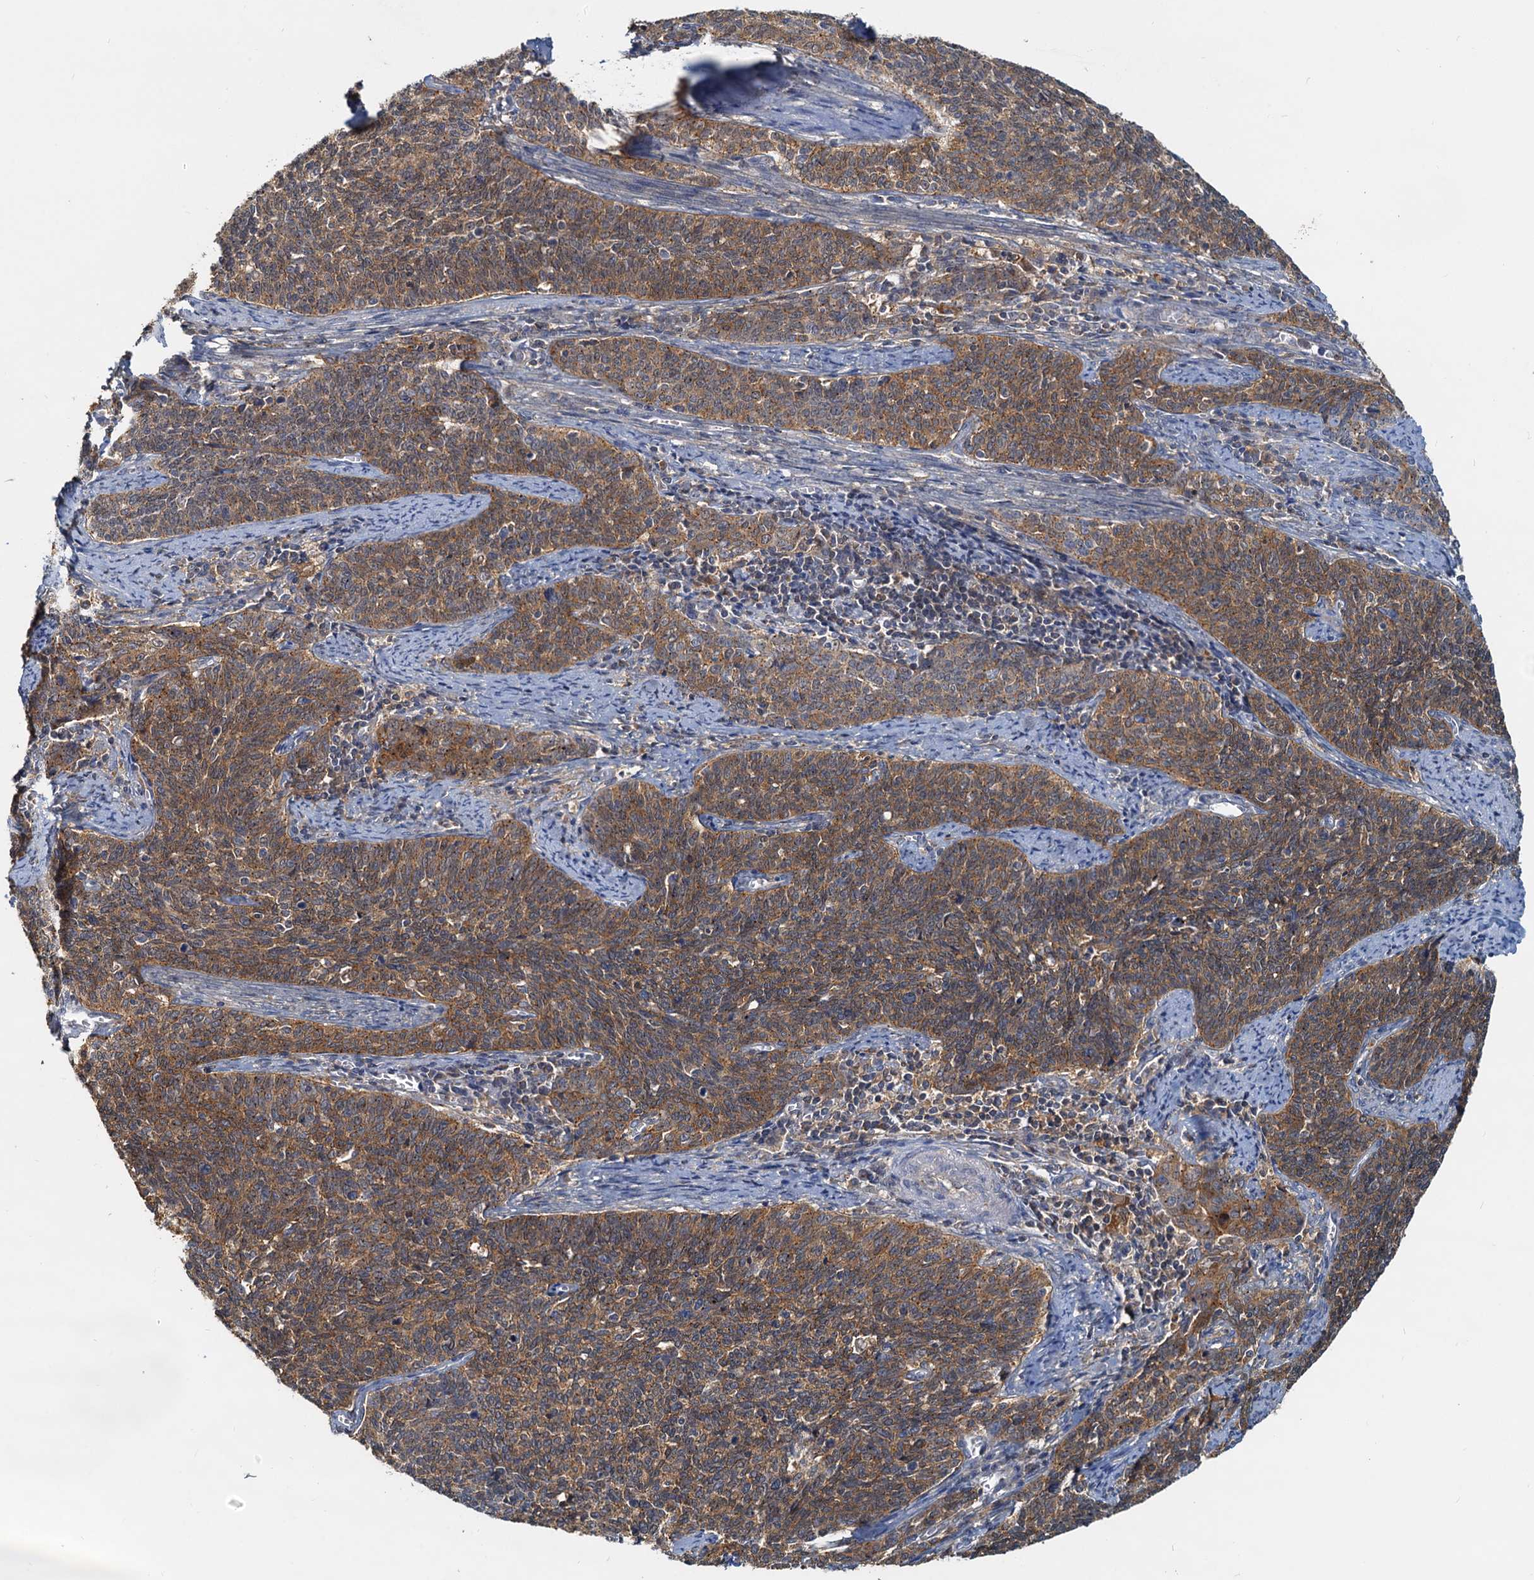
{"staining": {"intensity": "moderate", "quantity": ">75%", "location": "cytoplasmic/membranous"}, "tissue": "cervical cancer", "cell_type": "Tumor cells", "image_type": "cancer", "snomed": [{"axis": "morphology", "description": "Squamous cell carcinoma, NOS"}, {"axis": "topography", "description": "Cervix"}], "caption": "Human cervical squamous cell carcinoma stained with a brown dye reveals moderate cytoplasmic/membranous positive staining in approximately >75% of tumor cells.", "gene": "TOLLIP", "patient": {"sex": "female", "age": 39}}